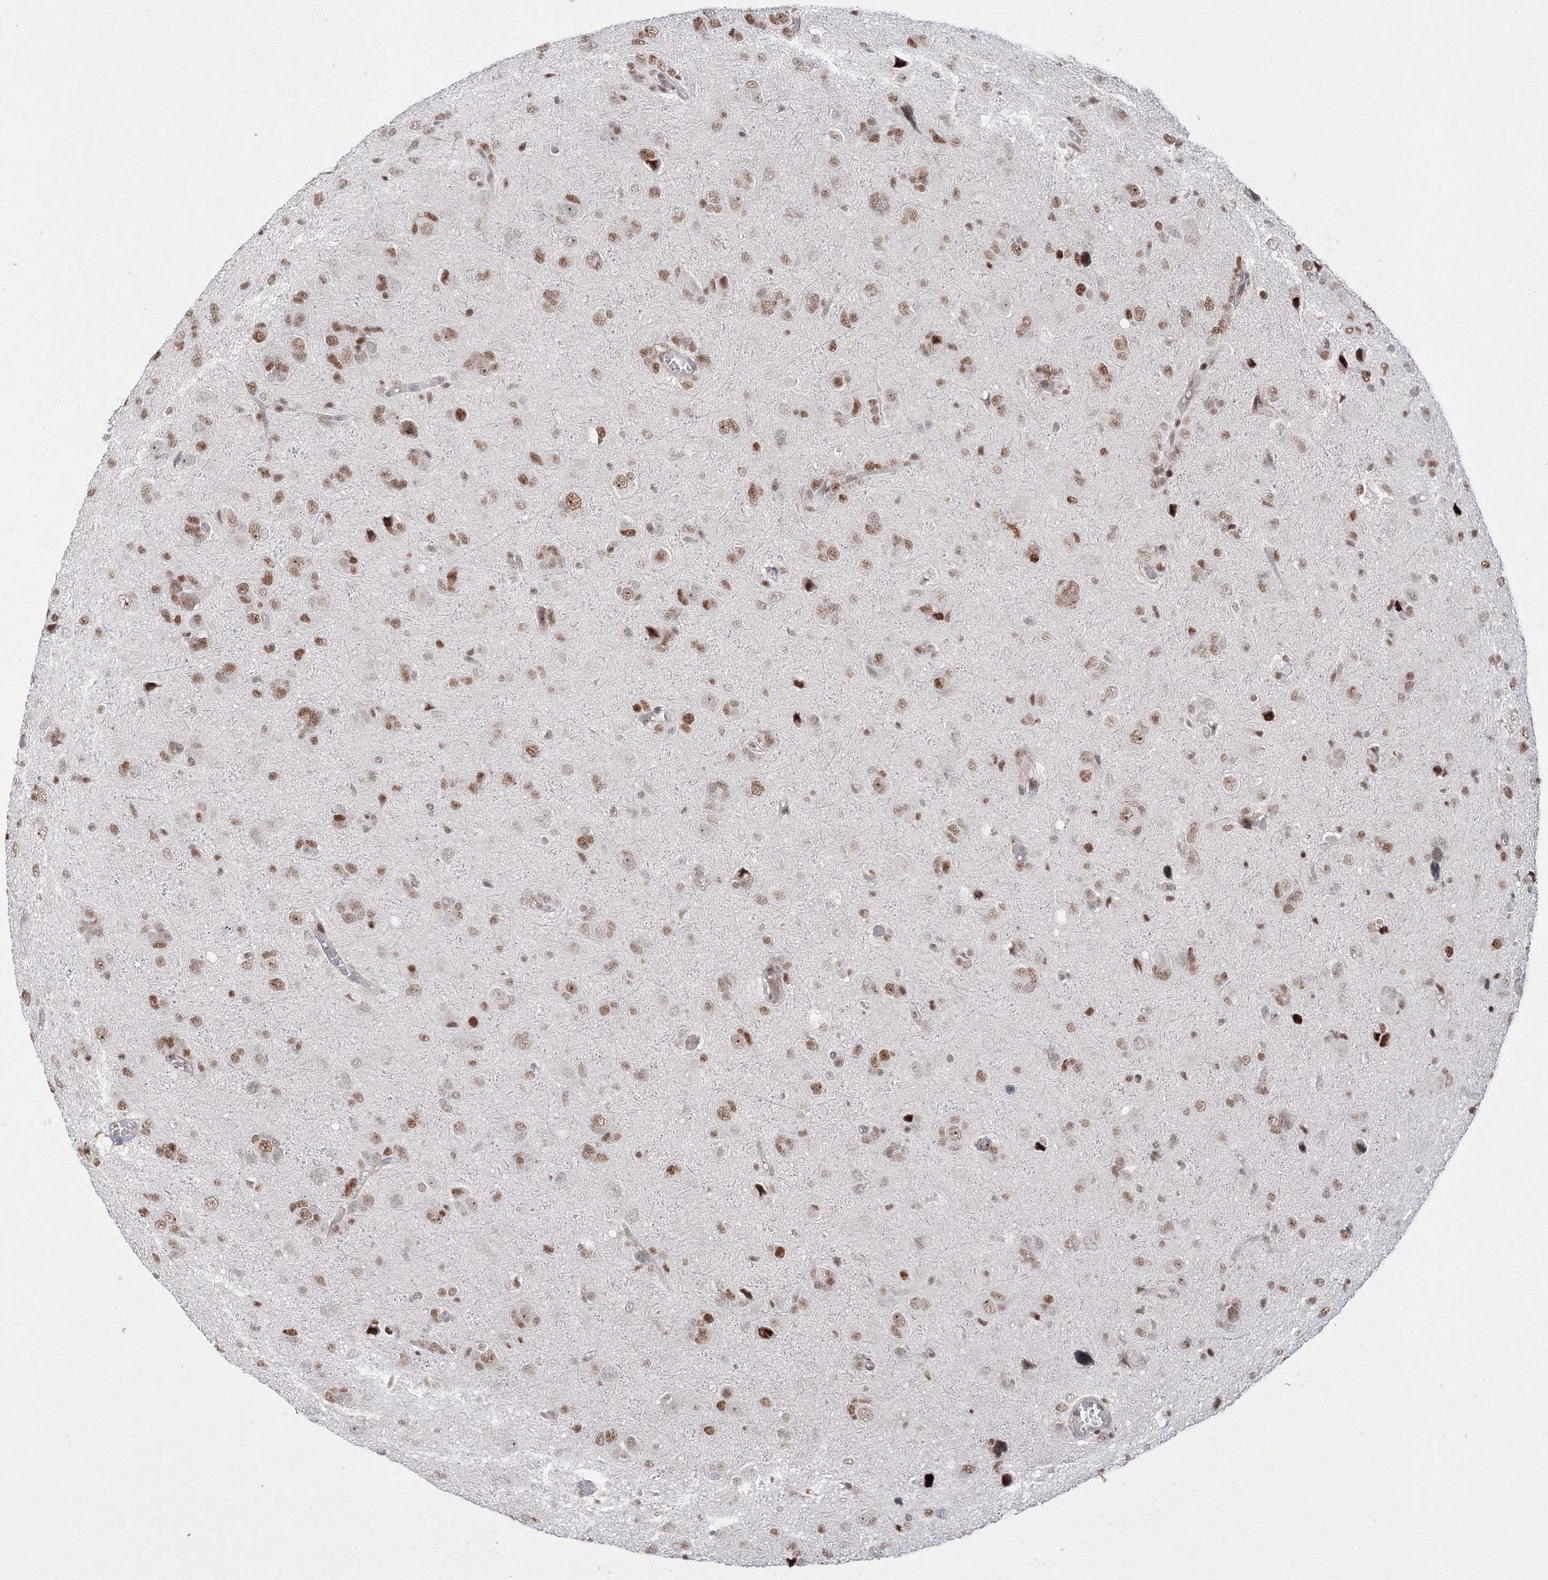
{"staining": {"intensity": "moderate", "quantity": ">75%", "location": "nuclear"}, "tissue": "glioma", "cell_type": "Tumor cells", "image_type": "cancer", "snomed": [{"axis": "morphology", "description": "Glioma, malignant, High grade"}, {"axis": "topography", "description": "Brain"}], "caption": "Protein staining of malignant glioma (high-grade) tissue exhibits moderate nuclear expression in approximately >75% of tumor cells.", "gene": "LIG1", "patient": {"sex": "female", "age": 59}}